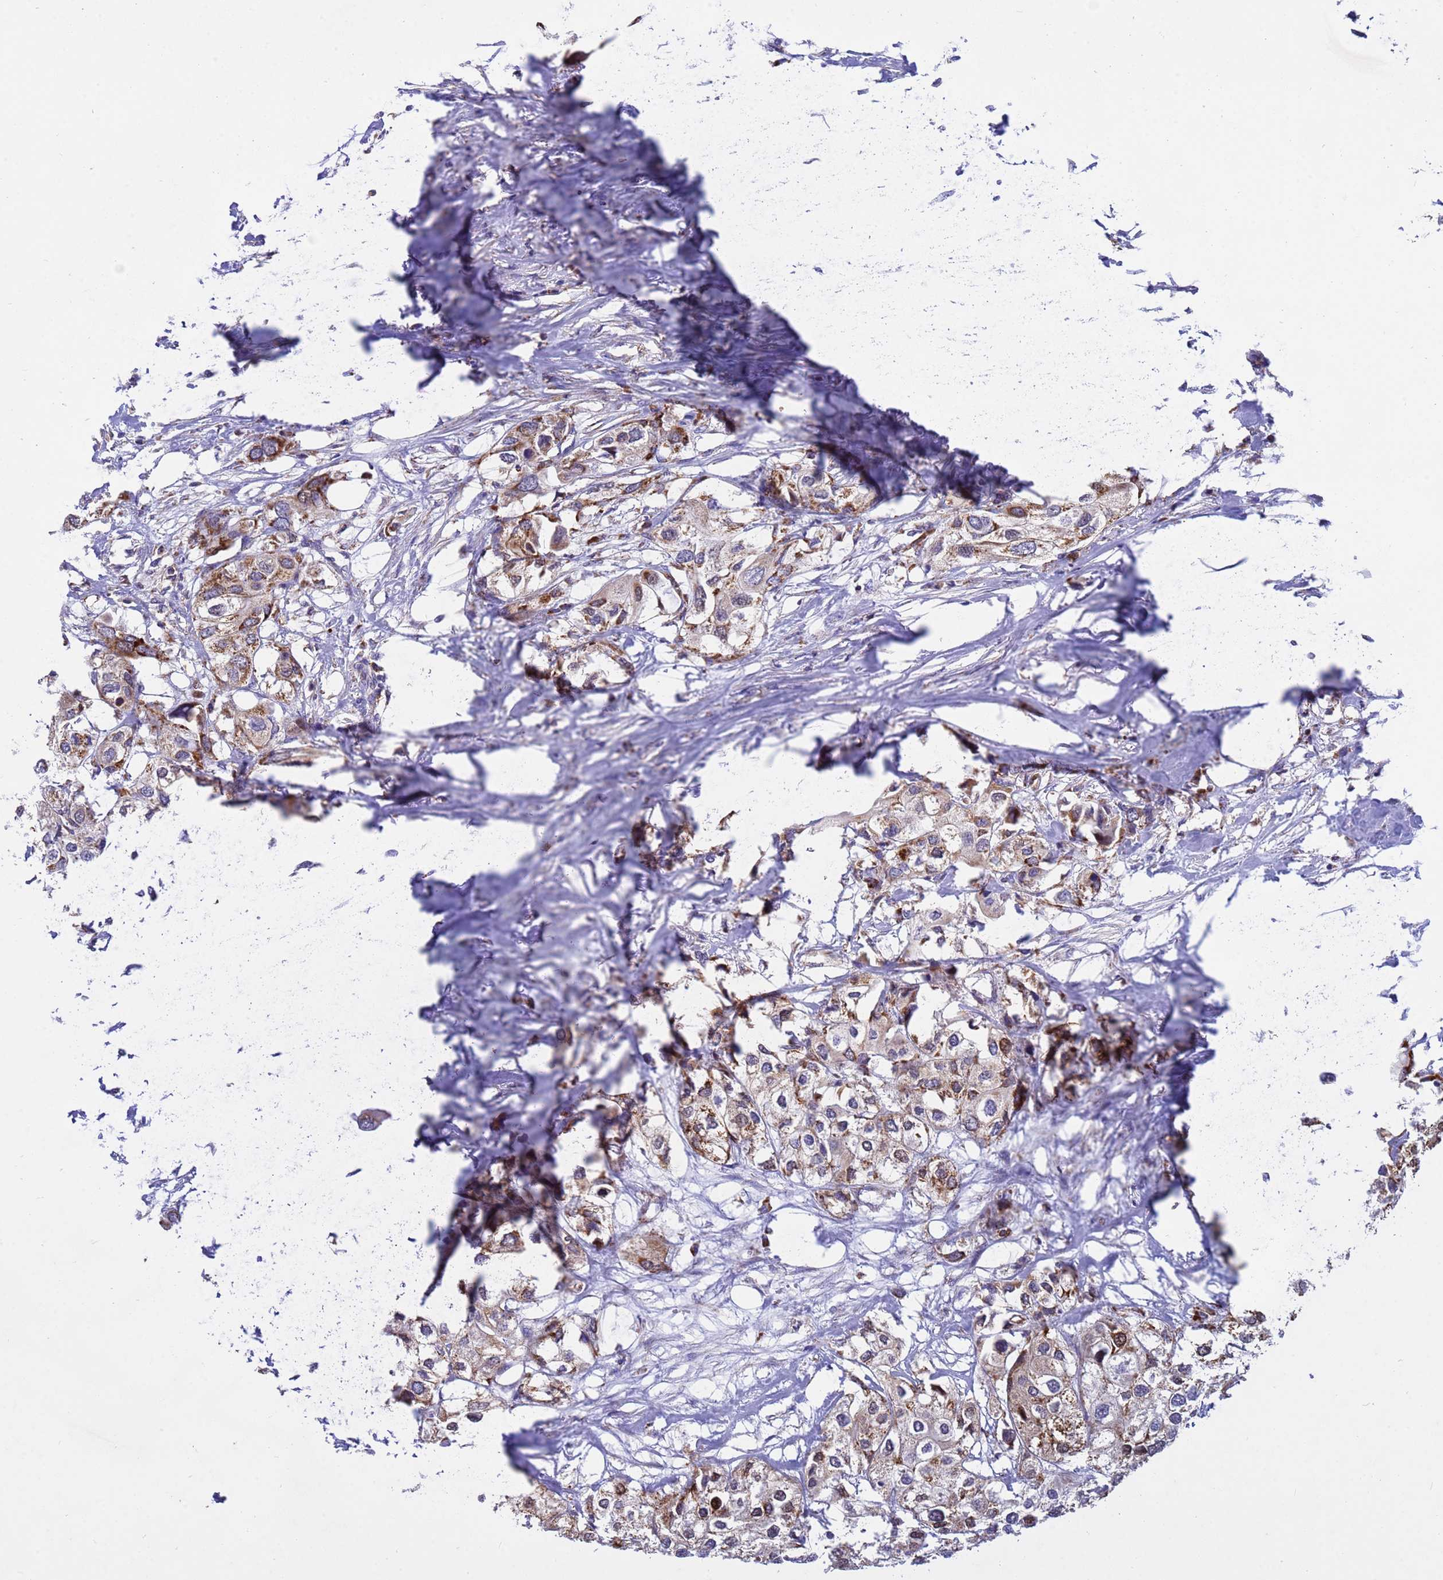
{"staining": {"intensity": "moderate", "quantity": ">75%", "location": "cytoplasmic/membranous"}, "tissue": "urothelial cancer", "cell_type": "Tumor cells", "image_type": "cancer", "snomed": [{"axis": "morphology", "description": "Urothelial carcinoma, High grade"}, {"axis": "topography", "description": "Urinary bladder"}], "caption": "Moderate cytoplasmic/membranous protein expression is present in about >75% of tumor cells in urothelial cancer.", "gene": "TUBGCP3", "patient": {"sex": "male", "age": 64}}